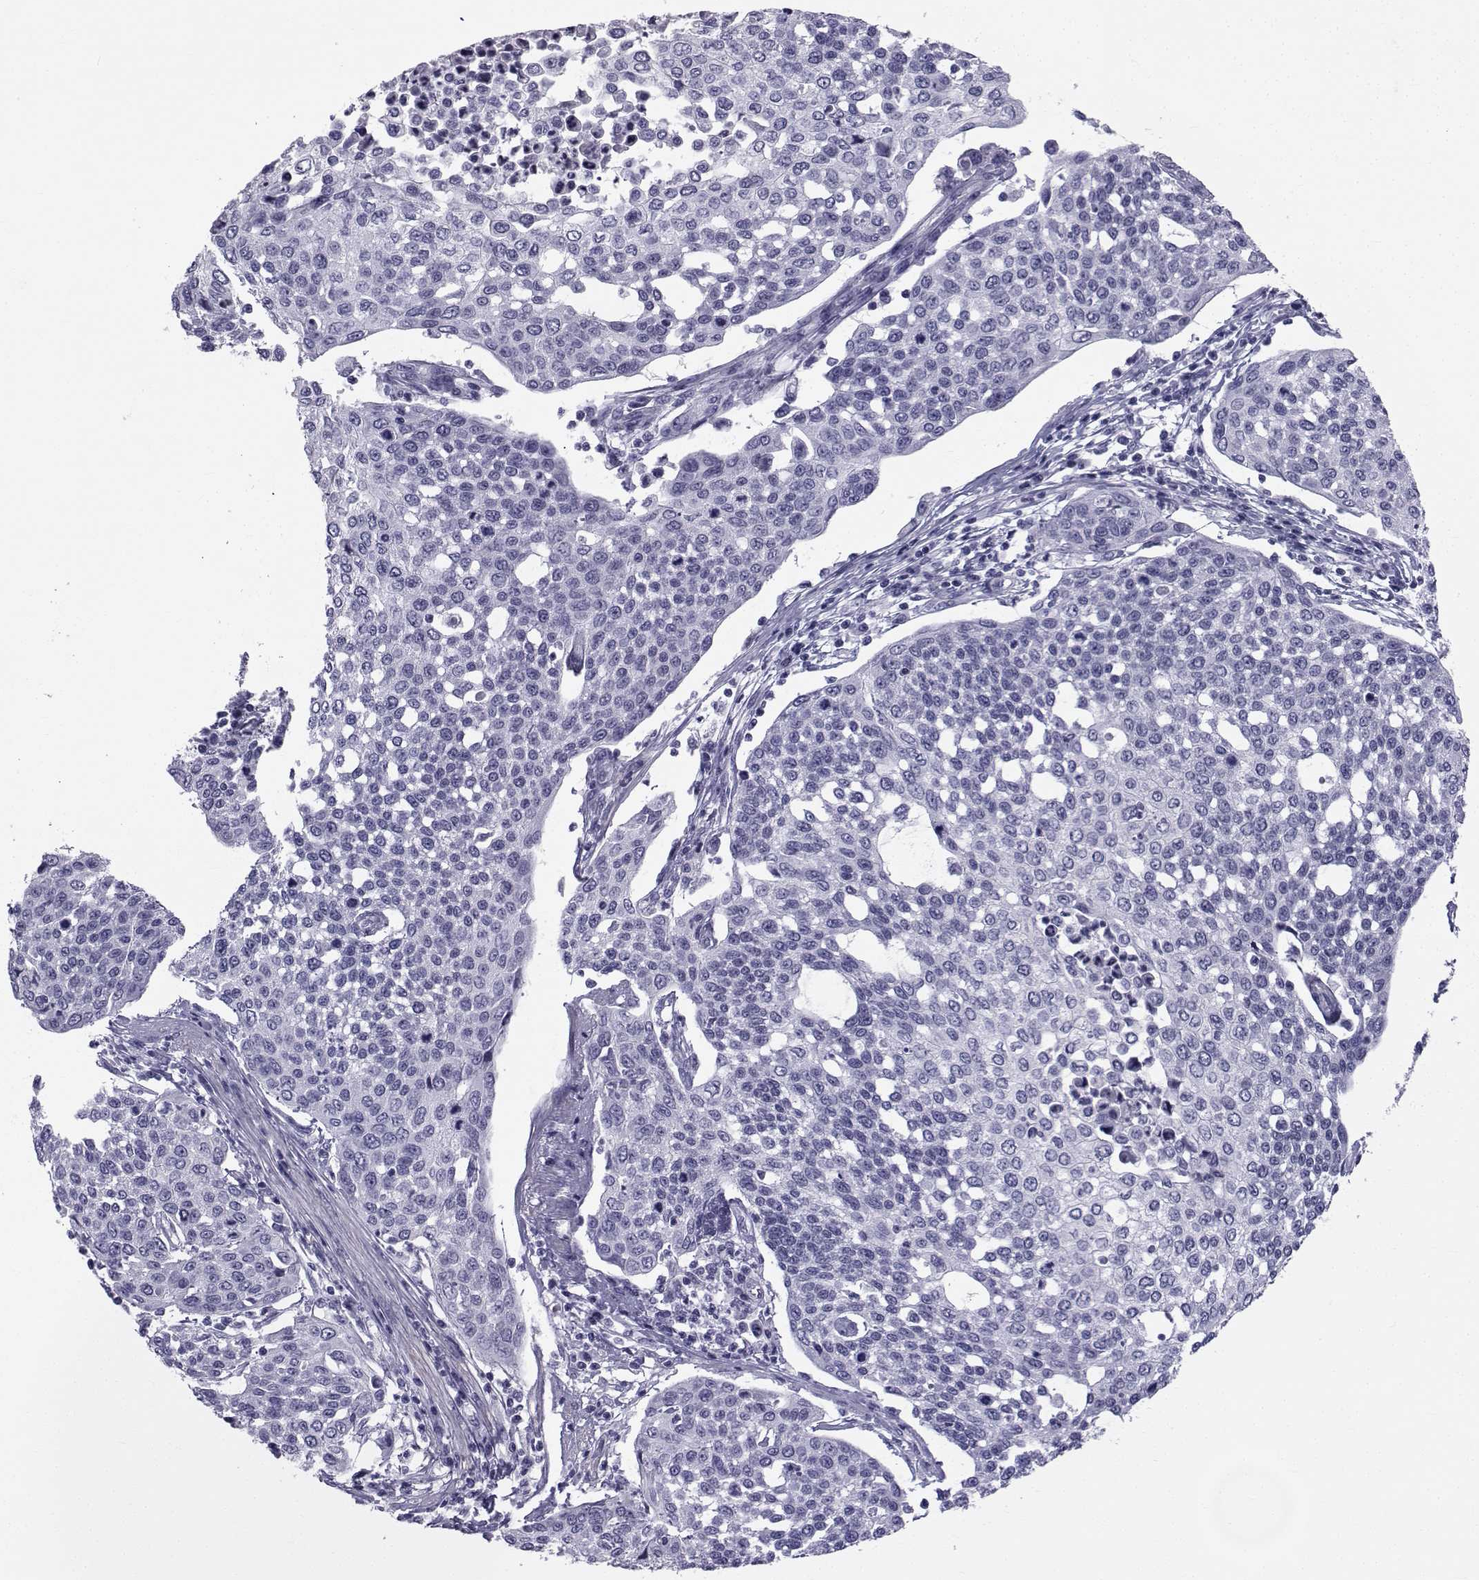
{"staining": {"intensity": "negative", "quantity": "none", "location": "none"}, "tissue": "cervical cancer", "cell_type": "Tumor cells", "image_type": "cancer", "snomed": [{"axis": "morphology", "description": "Squamous cell carcinoma, NOS"}, {"axis": "topography", "description": "Cervix"}], "caption": "High power microscopy photomicrograph of an immunohistochemistry photomicrograph of cervical squamous cell carcinoma, revealing no significant positivity in tumor cells.", "gene": "SPANXD", "patient": {"sex": "female", "age": 34}}